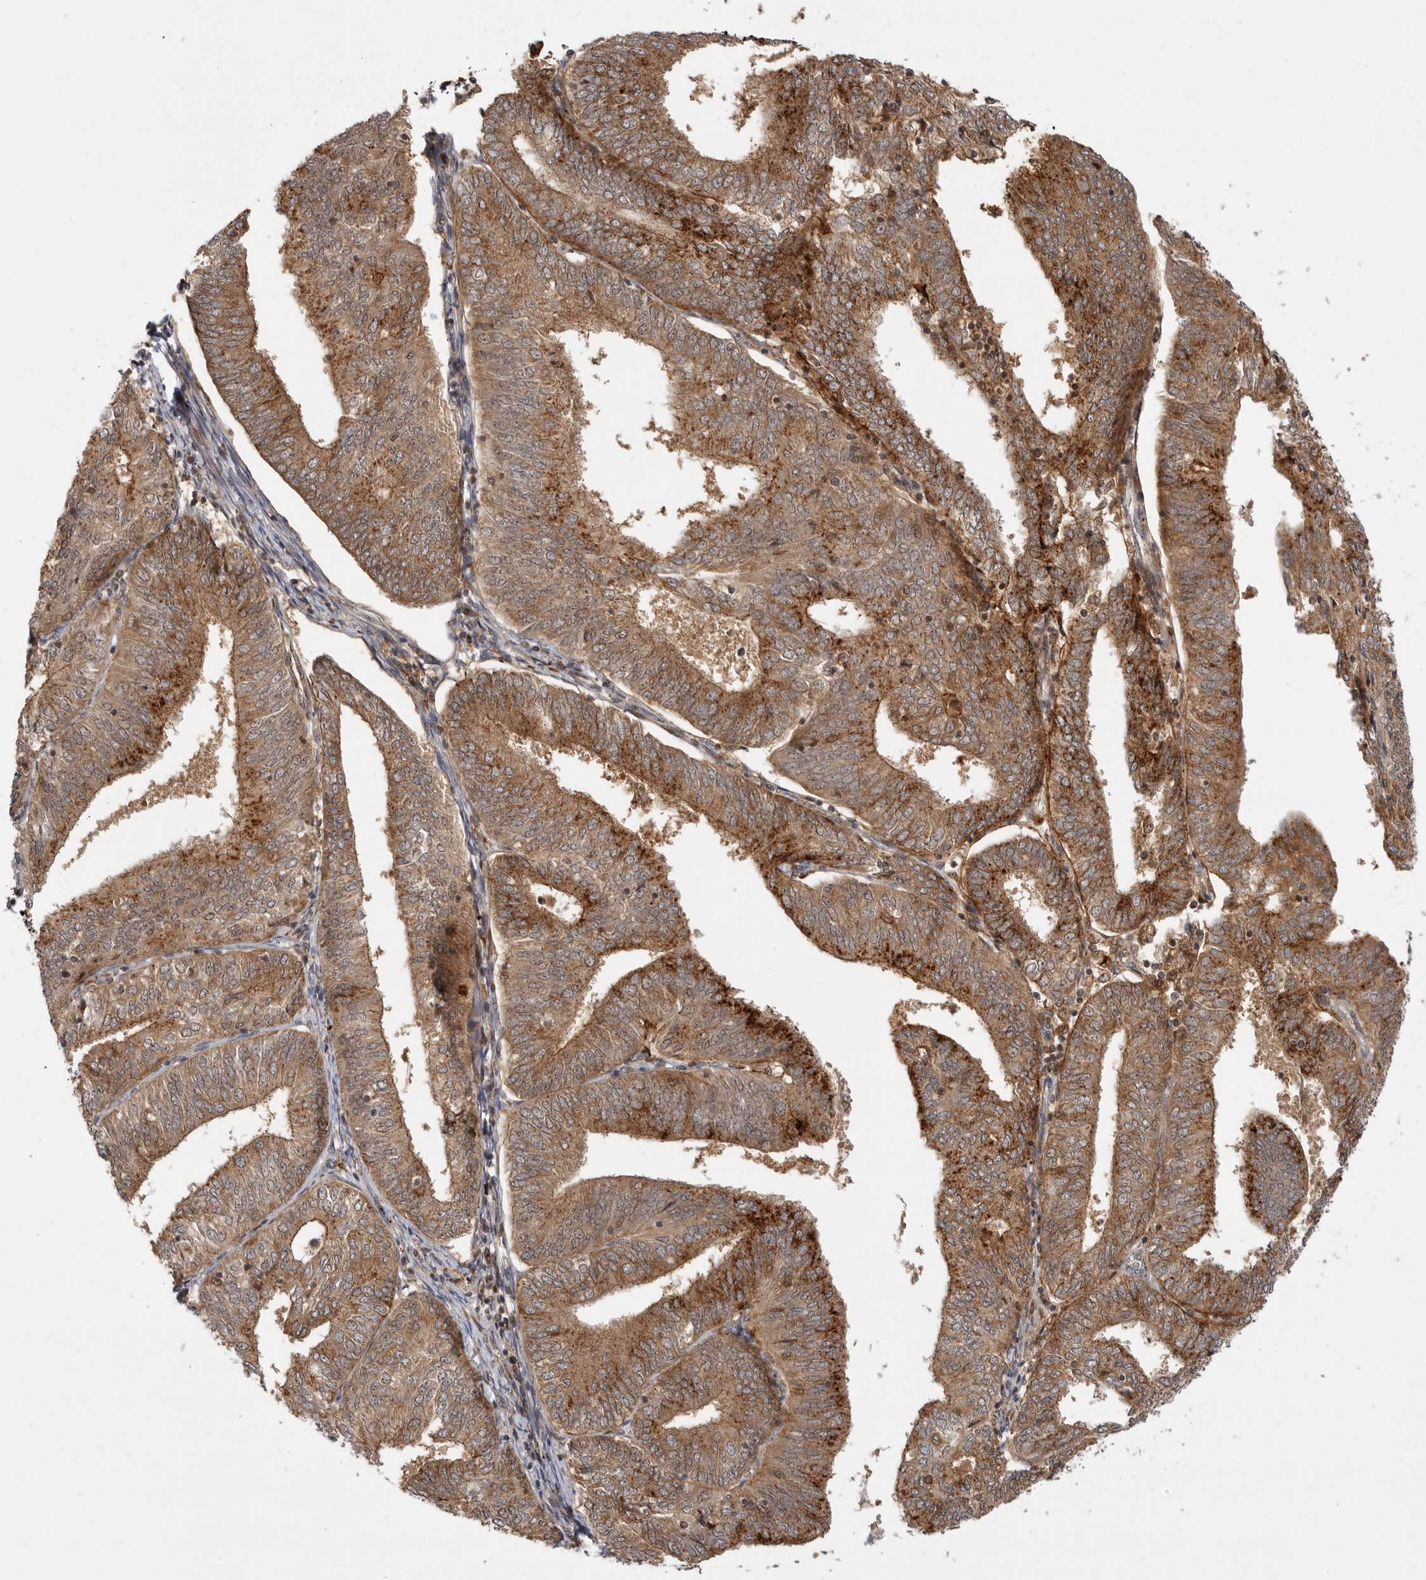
{"staining": {"intensity": "moderate", "quantity": ">75%", "location": "cytoplasmic/membranous"}, "tissue": "endometrial cancer", "cell_type": "Tumor cells", "image_type": "cancer", "snomed": [{"axis": "morphology", "description": "Adenocarcinoma, NOS"}, {"axis": "topography", "description": "Endometrium"}], "caption": "Tumor cells reveal medium levels of moderate cytoplasmic/membranous expression in about >75% of cells in human endometrial cancer (adenocarcinoma). The staining was performed using DAB to visualize the protein expression in brown, while the nuclei were stained in blue with hematoxylin (Magnification: 20x).", "gene": "CSNK1G3", "patient": {"sex": "female", "age": 58}}